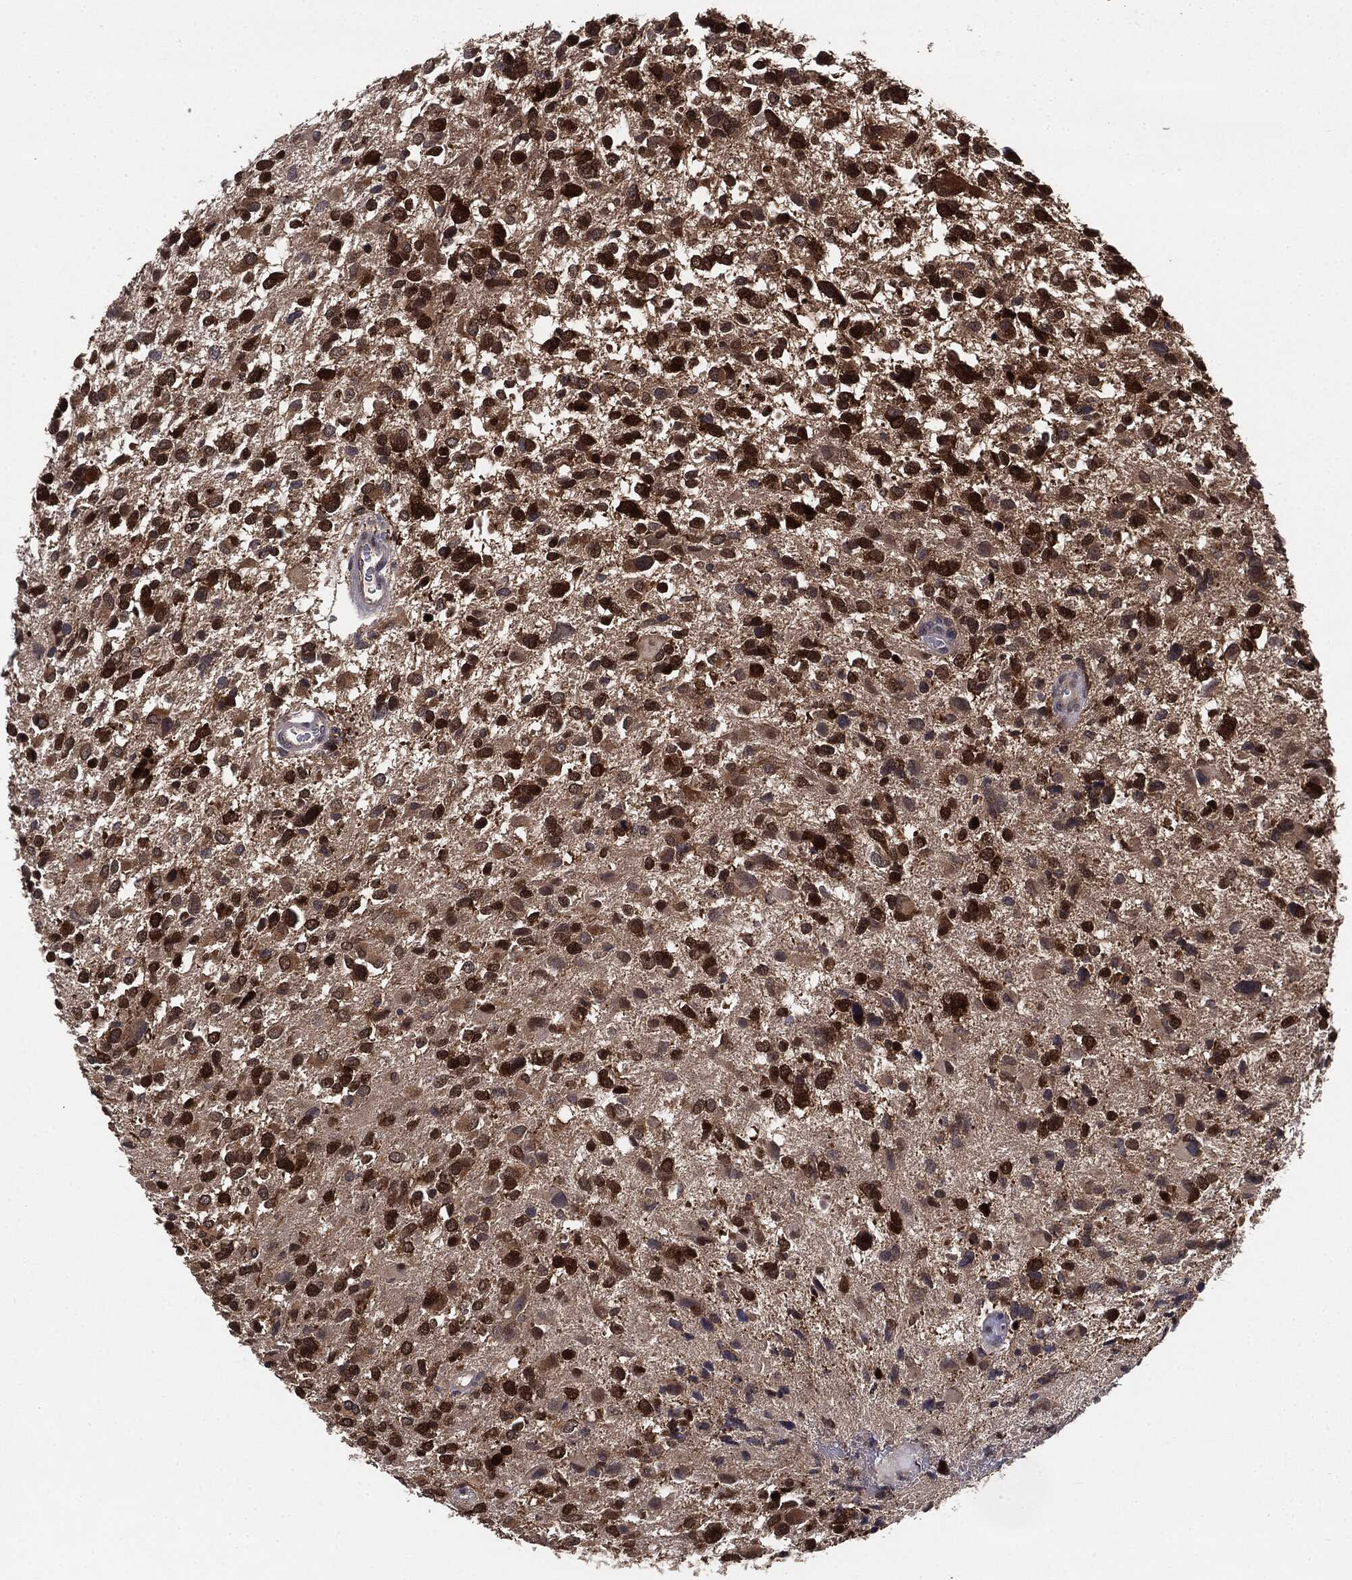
{"staining": {"intensity": "strong", "quantity": ">75%", "location": "cytoplasmic/membranous"}, "tissue": "glioma", "cell_type": "Tumor cells", "image_type": "cancer", "snomed": [{"axis": "morphology", "description": "Glioma, malignant, Low grade"}, {"axis": "topography", "description": "Brain"}], "caption": "Malignant low-grade glioma stained for a protein displays strong cytoplasmic/membranous positivity in tumor cells.", "gene": "KRT7", "patient": {"sex": "female", "age": 32}}